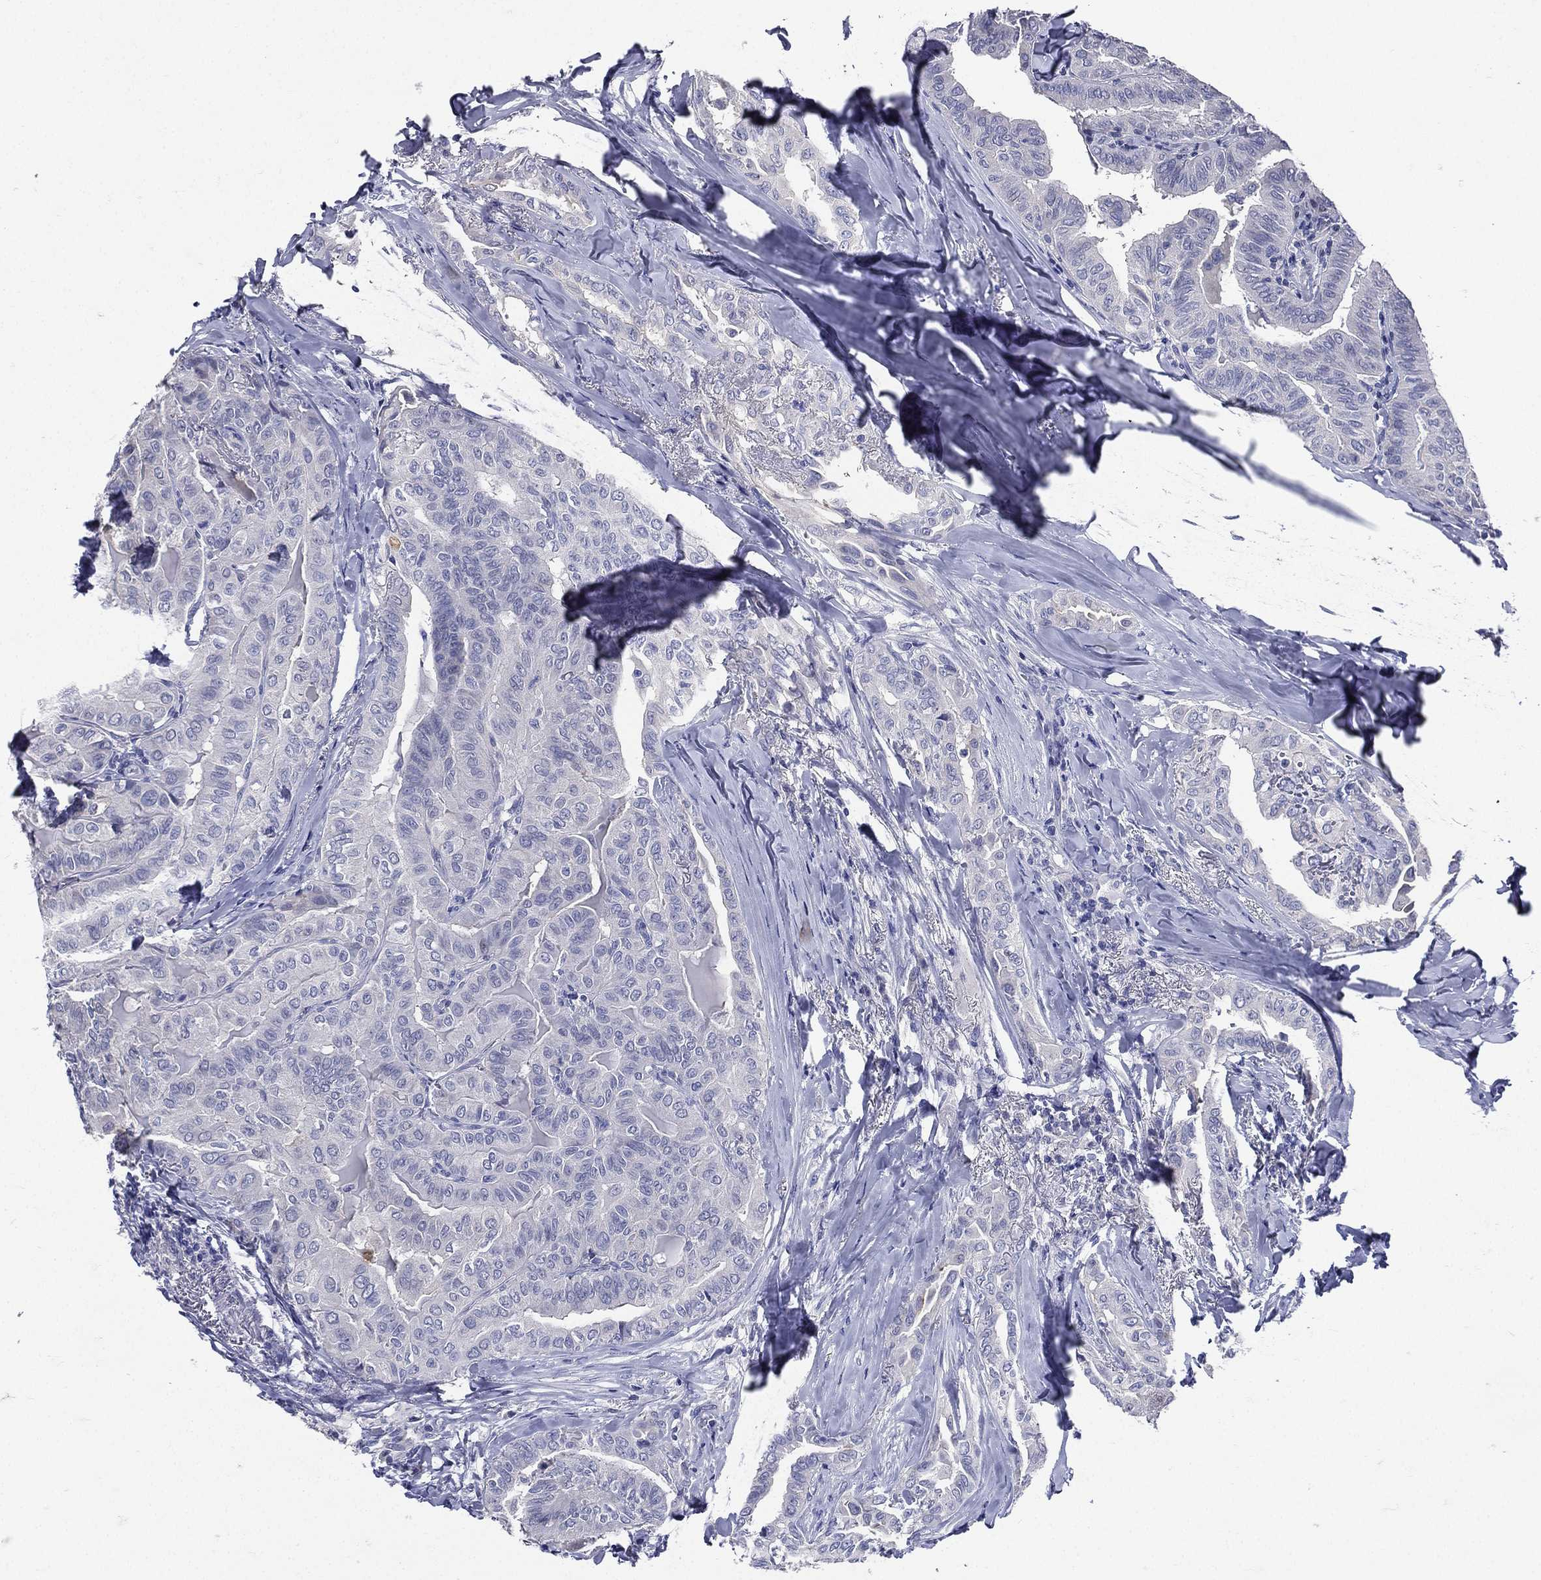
{"staining": {"intensity": "negative", "quantity": "none", "location": "none"}, "tissue": "thyroid cancer", "cell_type": "Tumor cells", "image_type": "cancer", "snomed": [{"axis": "morphology", "description": "Papillary adenocarcinoma, NOS"}, {"axis": "topography", "description": "Thyroid gland"}], "caption": "This is an immunohistochemistry photomicrograph of human thyroid cancer. There is no staining in tumor cells.", "gene": "TGM1", "patient": {"sex": "female", "age": 68}}